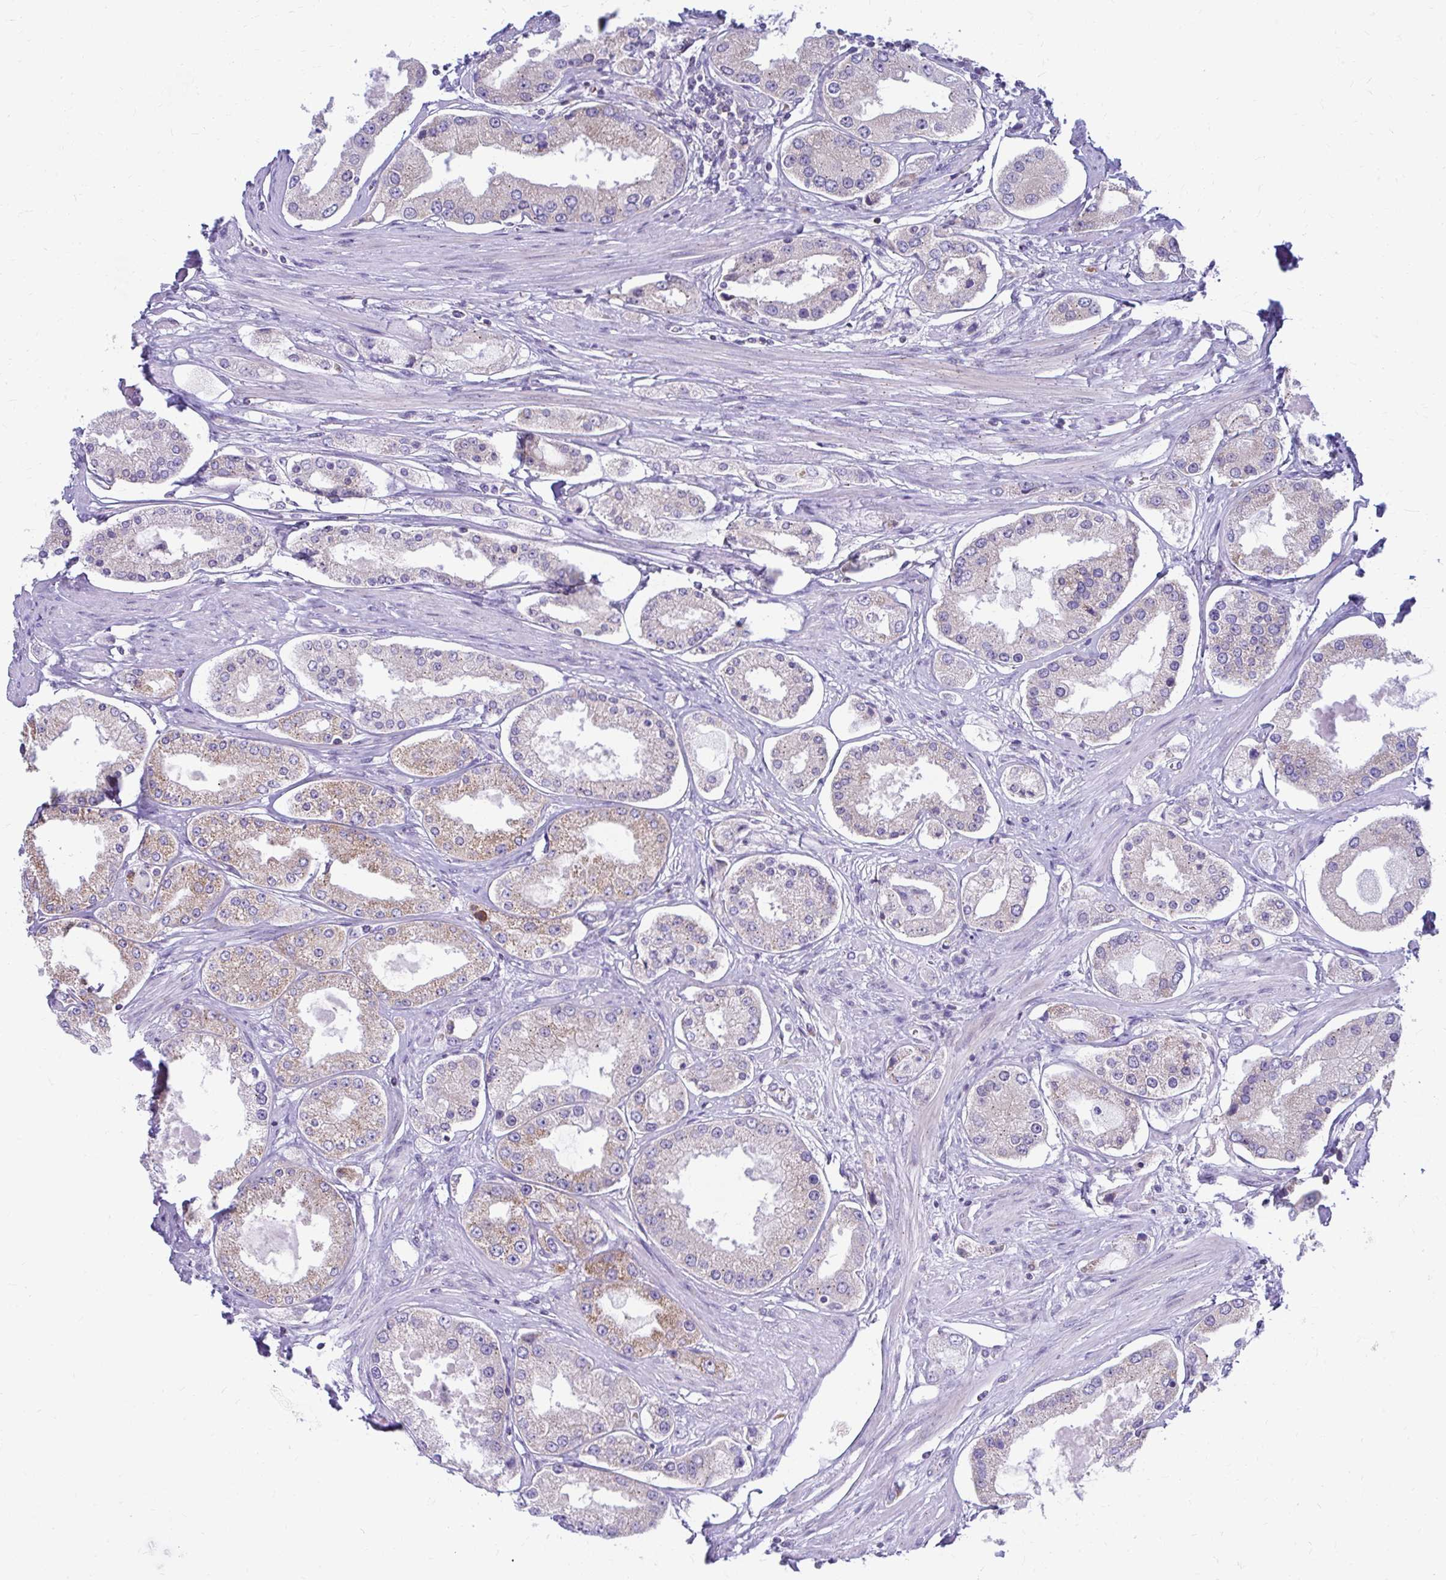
{"staining": {"intensity": "moderate", "quantity": "<25%", "location": "cytoplasmic/membranous"}, "tissue": "prostate cancer", "cell_type": "Tumor cells", "image_type": "cancer", "snomed": [{"axis": "morphology", "description": "Adenocarcinoma, High grade"}, {"axis": "topography", "description": "Prostate"}], "caption": "An immunohistochemistry (IHC) histopathology image of tumor tissue is shown. Protein staining in brown highlights moderate cytoplasmic/membranous positivity in prostate cancer (adenocarcinoma (high-grade)) within tumor cells.", "gene": "RADIL", "patient": {"sex": "male", "age": 69}}